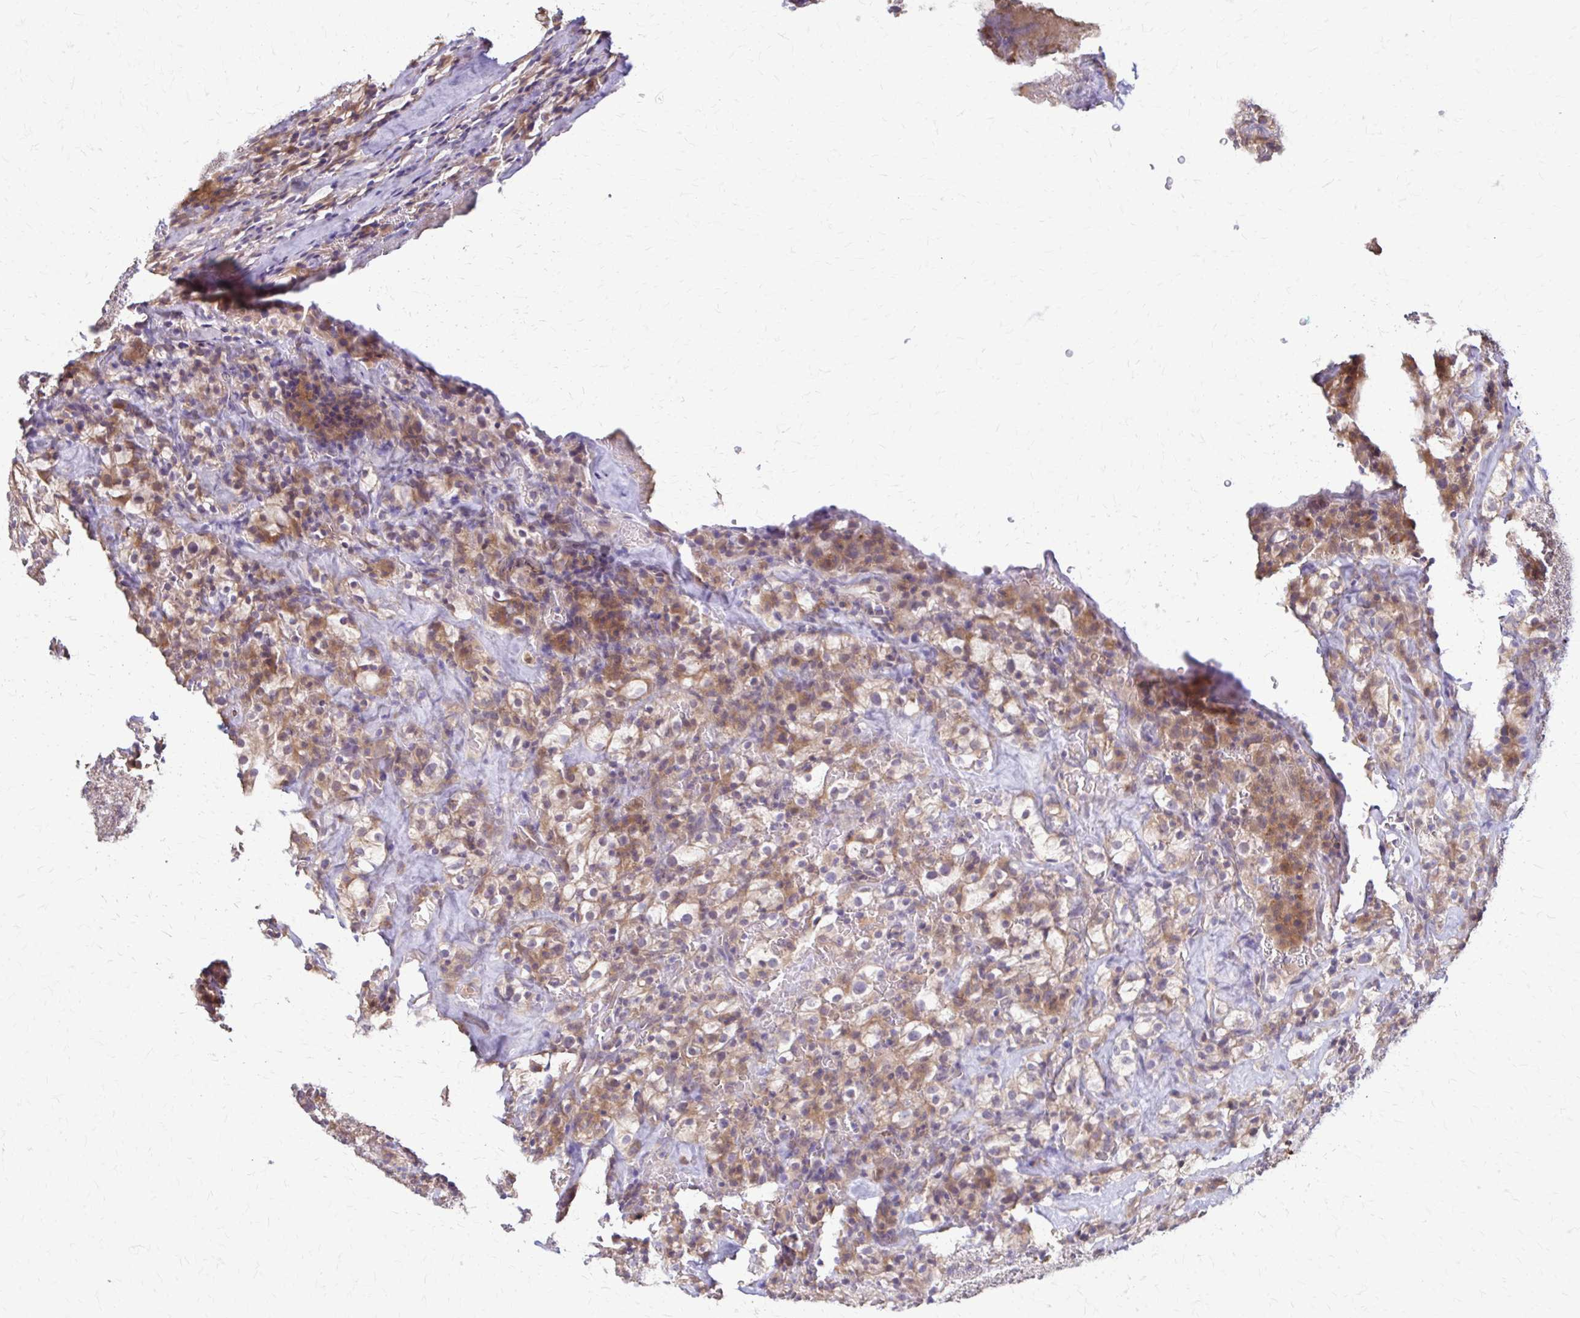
{"staining": {"intensity": "moderate", "quantity": ">75%", "location": "cytoplasmic/membranous"}, "tissue": "renal cancer", "cell_type": "Tumor cells", "image_type": "cancer", "snomed": [{"axis": "morphology", "description": "Adenocarcinoma, NOS"}, {"axis": "topography", "description": "Kidney"}], "caption": "An immunohistochemistry (IHC) histopathology image of tumor tissue is shown. Protein staining in brown shows moderate cytoplasmic/membranous positivity in renal adenocarcinoma within tumor cells.", "gene": "DSP", "patient": {"sex": "female", "age": 74}}